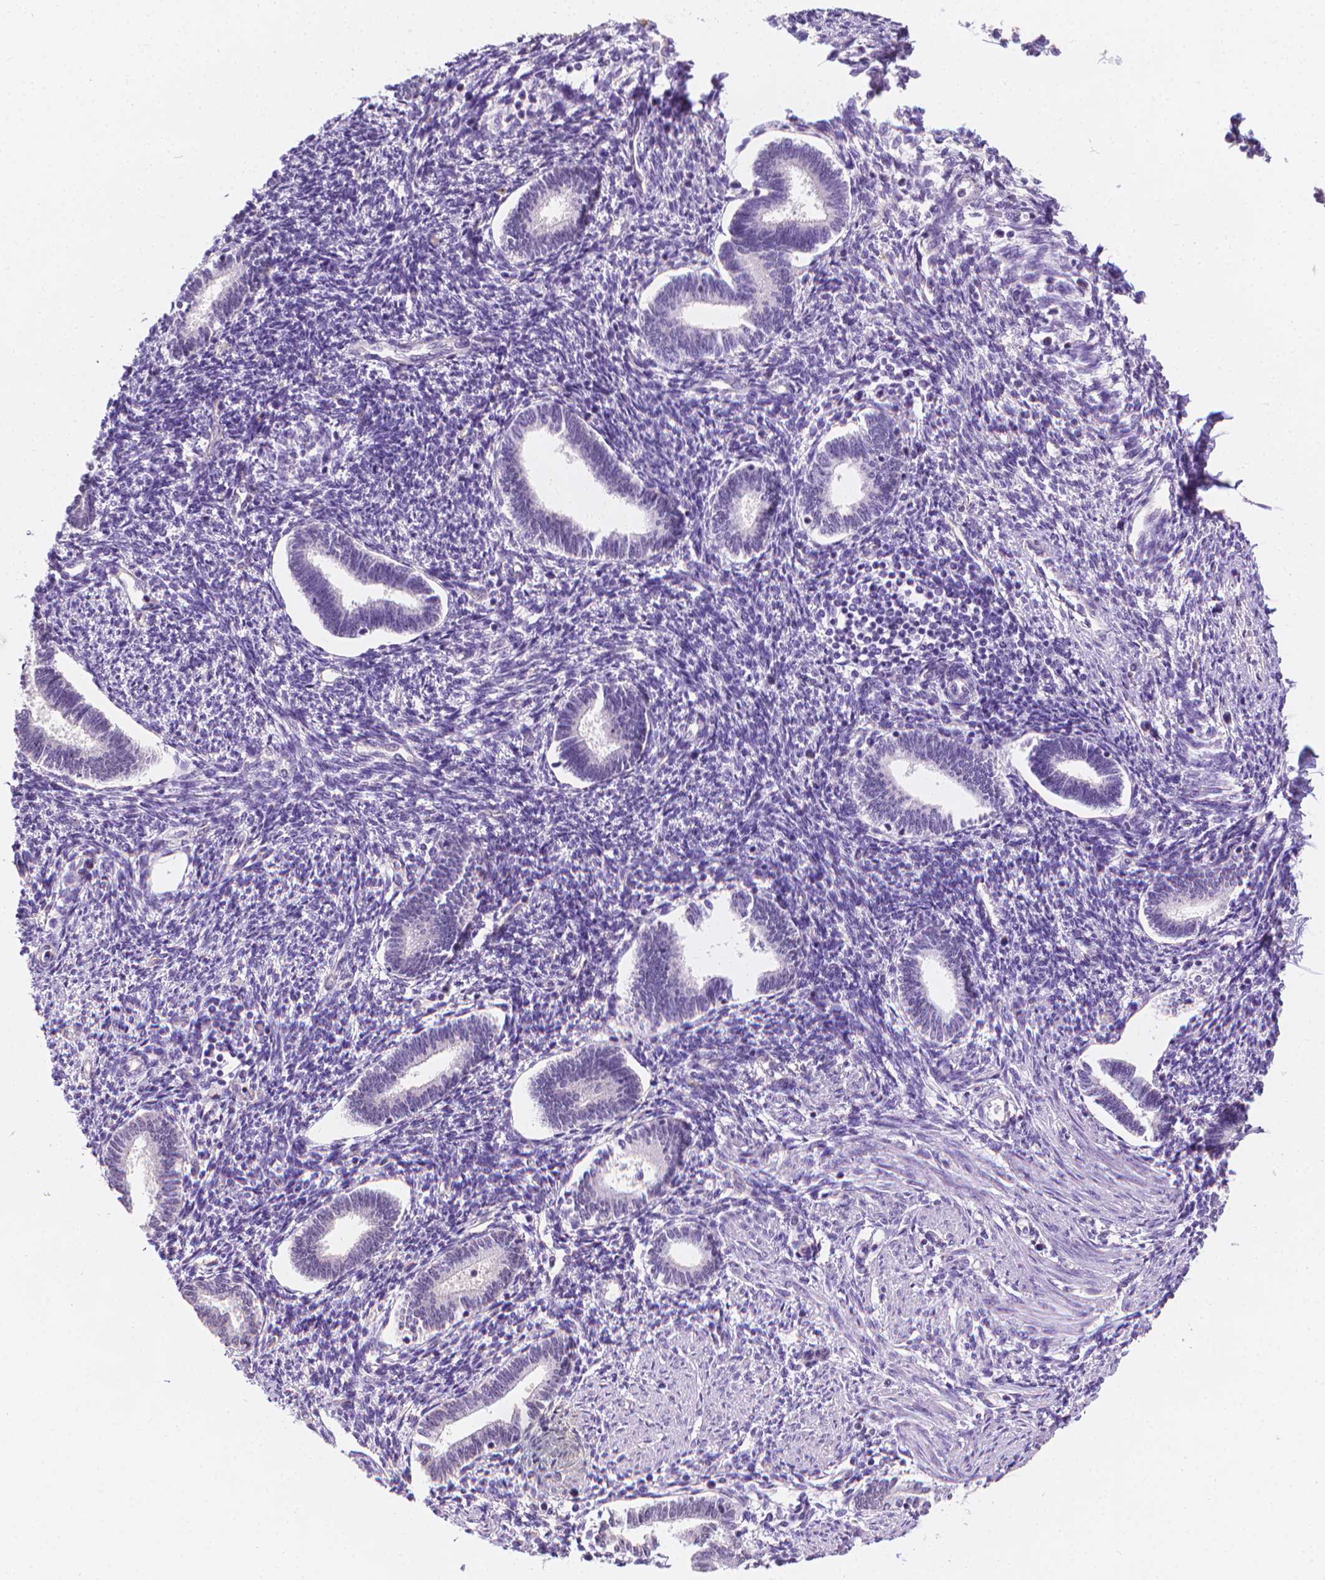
{"staining": {"intensity": "negative", "quantity": "none", "location": "none"}, "tissue": "endometrium", "cell_type": "Cells in endometrial stroma", "image_type": "normal", "snomed": [{"axis": "morphology", "description": "Normal tissue, NOS"}, {"axis": "topography", "description": "Endometrium"}], "caption": "Immunohistochemistry micrograph of unremarkable endometrium: human endometrium stained with DAB exhibits no significant protein staining in cells in endometrial stroma. Brightfield microscopy of immunohistochemistry stained with DAB (brown) and hematoxylin (blue), captured at high magnification.", "gene": "FASN", "patient": {"sex": "female", "age": 42}}